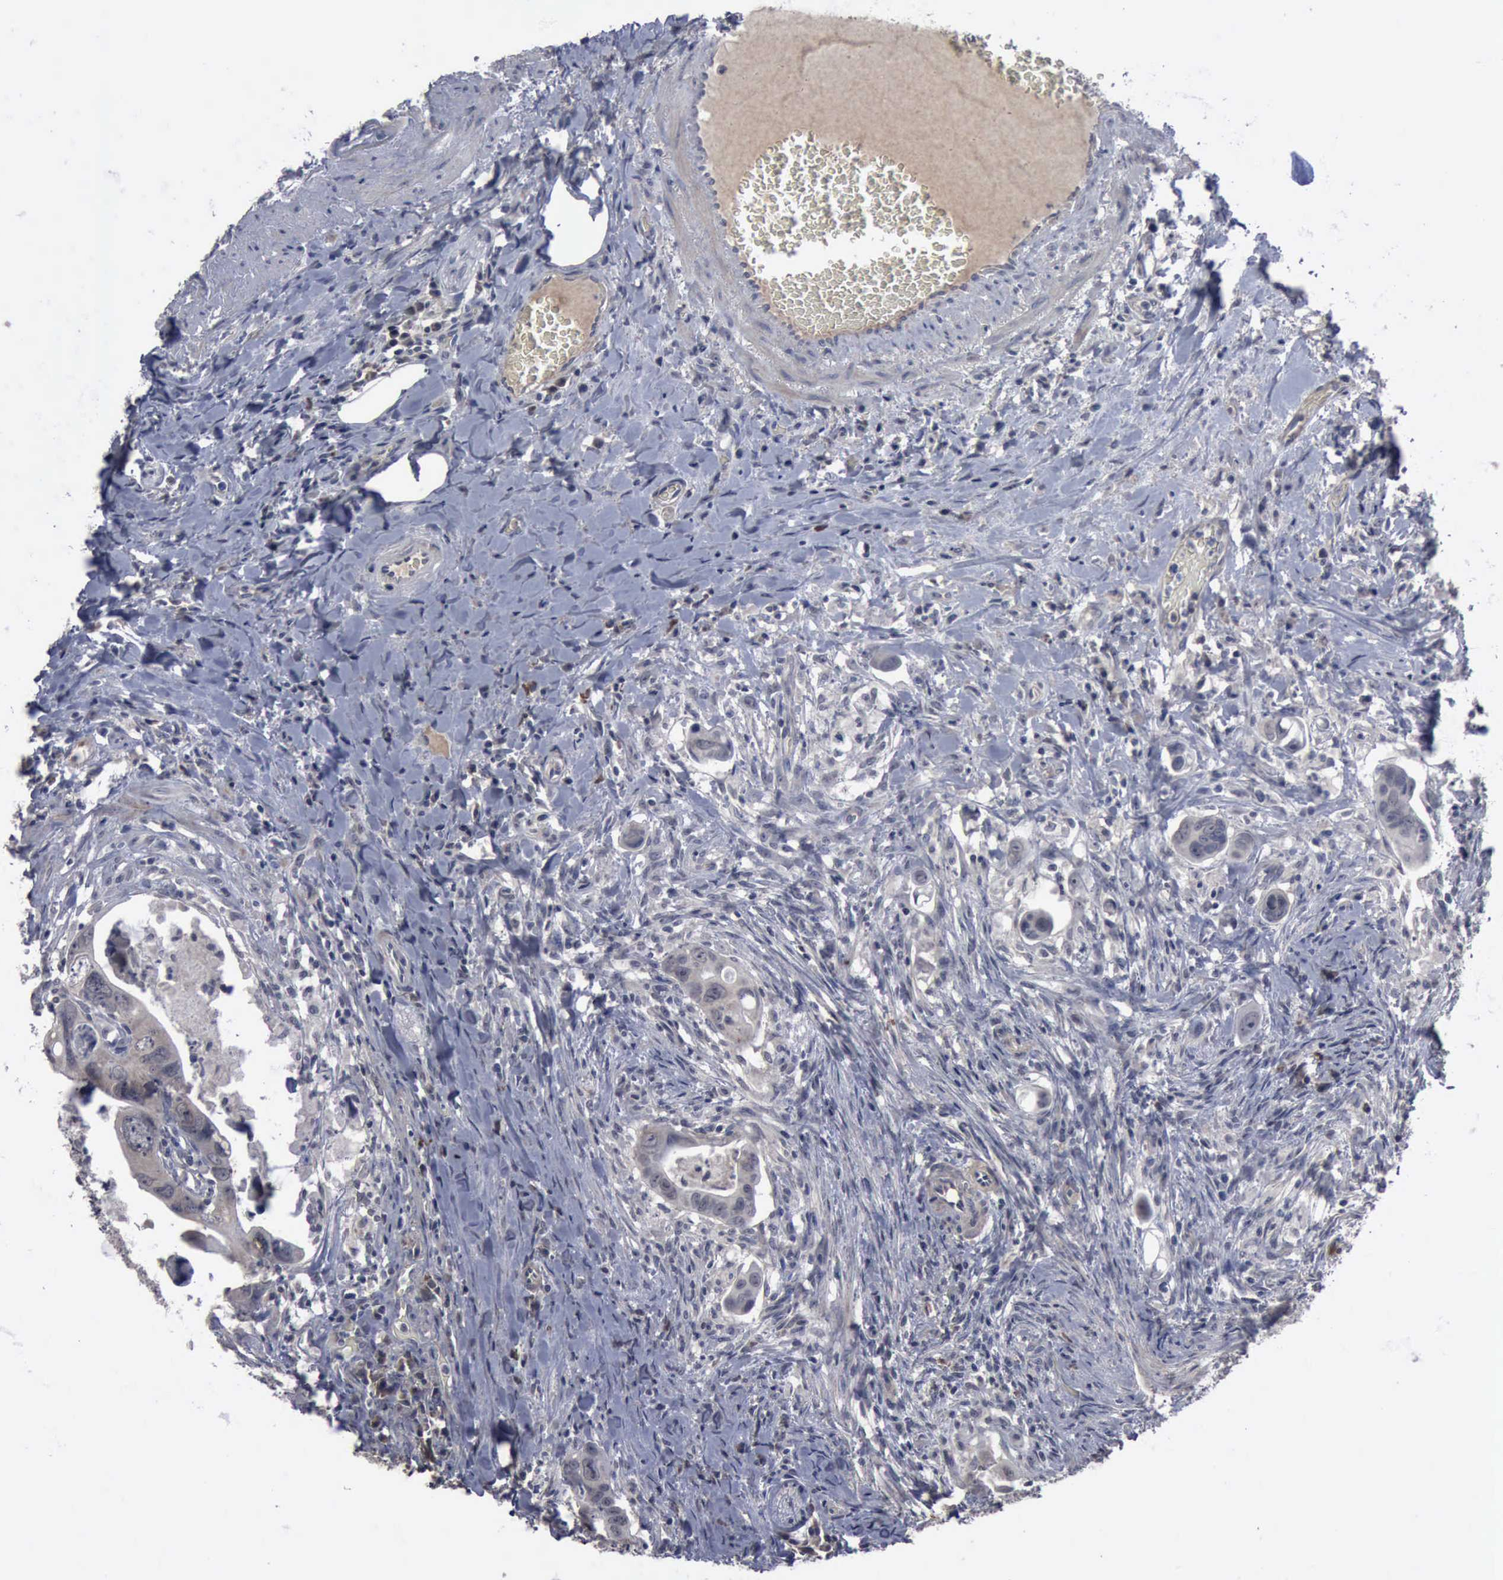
{"staining": {"intensity": "negative", "quantity": "none", "location": "none"}, "tissue": "colorectal cancer", "cell_type": "Tumor cells", "image_type": "cancer", "snomed": [{"axis": "morphology", "description": "Adenocarcinoma, NOS"}, {"axis": "topography", "description": "Rectum"}], "caption": "There is no significant positivity in tumor cells of colorectal cancer (adenocarcinoma).", "gene": "MYO18B", "patient": {"sex": "male", "age": 53}}